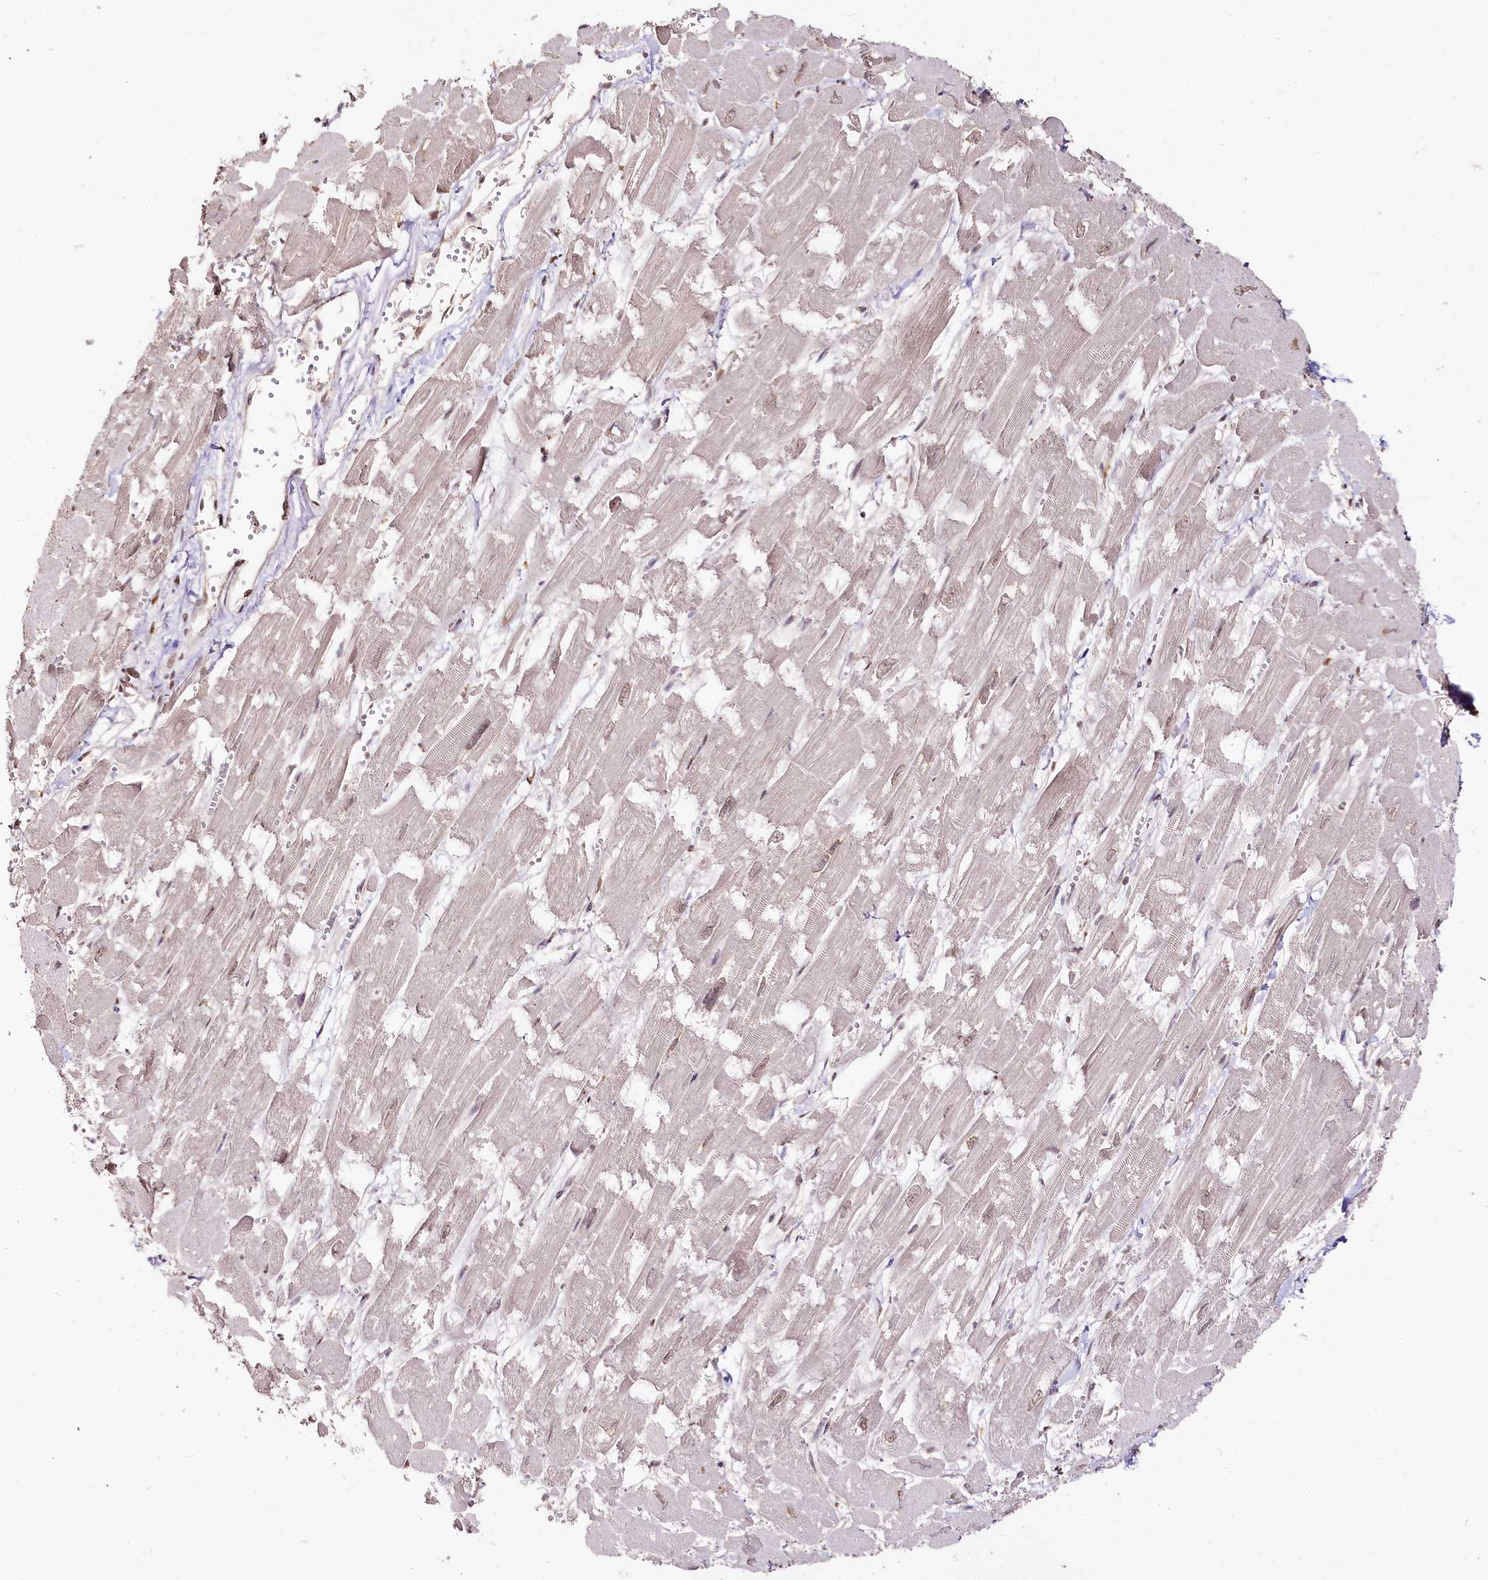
{"staining": {"intensity": "weak", "quantity": "25%-75%", "location": "nuclear"}, "tissue": "heart muscle", "cell_type": "Cardiomyocytes", "image_type": "normal", "snomed": [{"axis": "morphology", "description": "Normal tissue, NOS"}, {"axis": "topography", "description": "Heart"}], "caption": "Weak nuclear staining is identified in about 25%-75% of cardiomyocytes in benign heart muscle. Nuclei are stained in blue.", "gene": "CNPY2", "patient": {"sex": "male", "age": 54}}